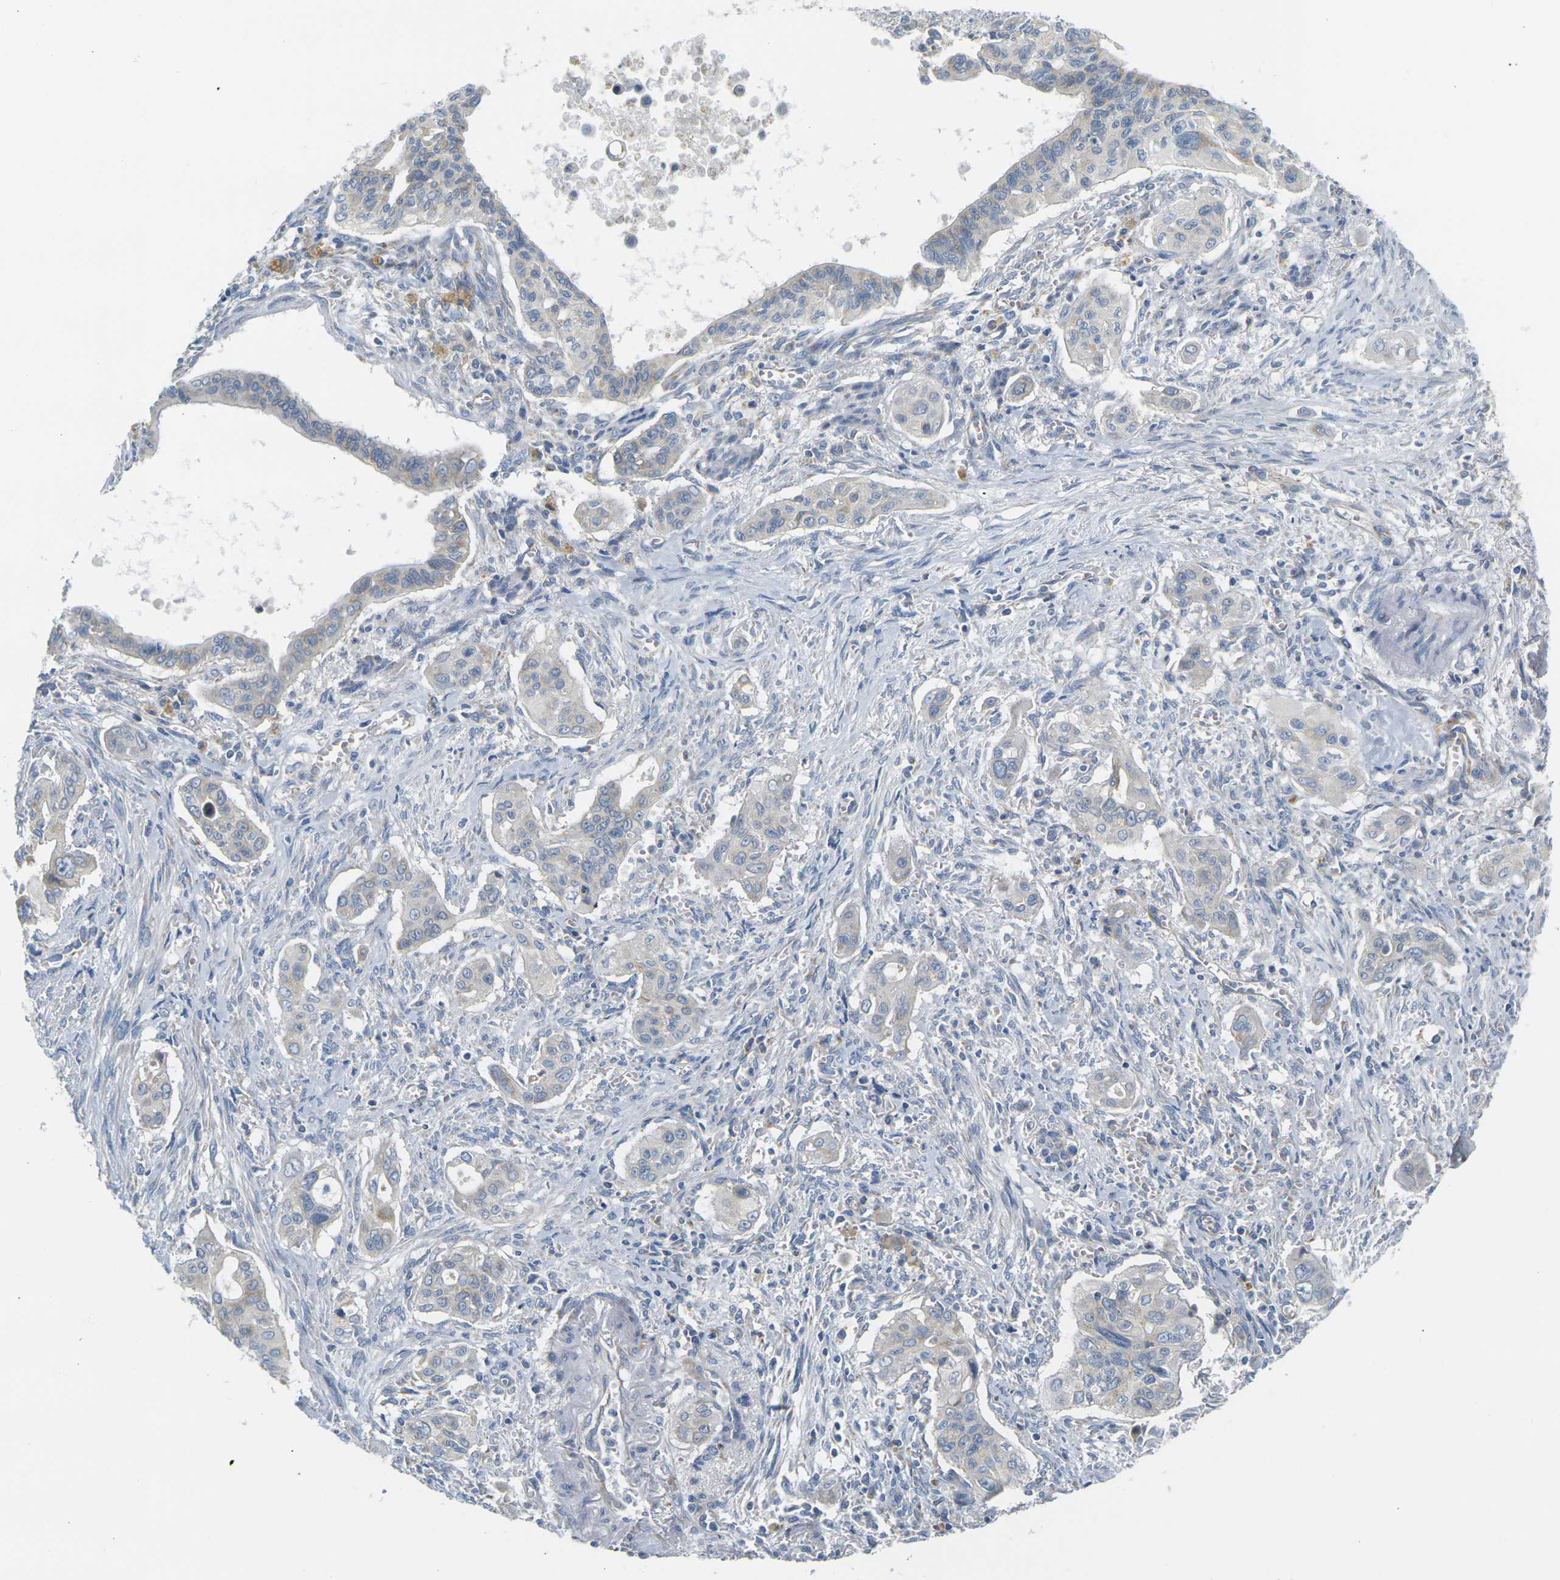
{"staining": {"intensity": "weak", "quantity": "25%-75%", "location": "cytoplasmic/membranous"}, "tissue": "pancreatic cancer", "cell_type": "Tumor cells", "image_type": "cancer", "snomed": [{"axis": "morphology", "description": "Adenocarcinoma, NOS"}, {"axis": "topography", "description": "Pancreas"}], "caption": "Human pancreatic cancer stained with a protein marker demonstrates weak staining in tumor cells.", "gene": "PARD6B", "patient": {"sex": "male", "age": 77}}